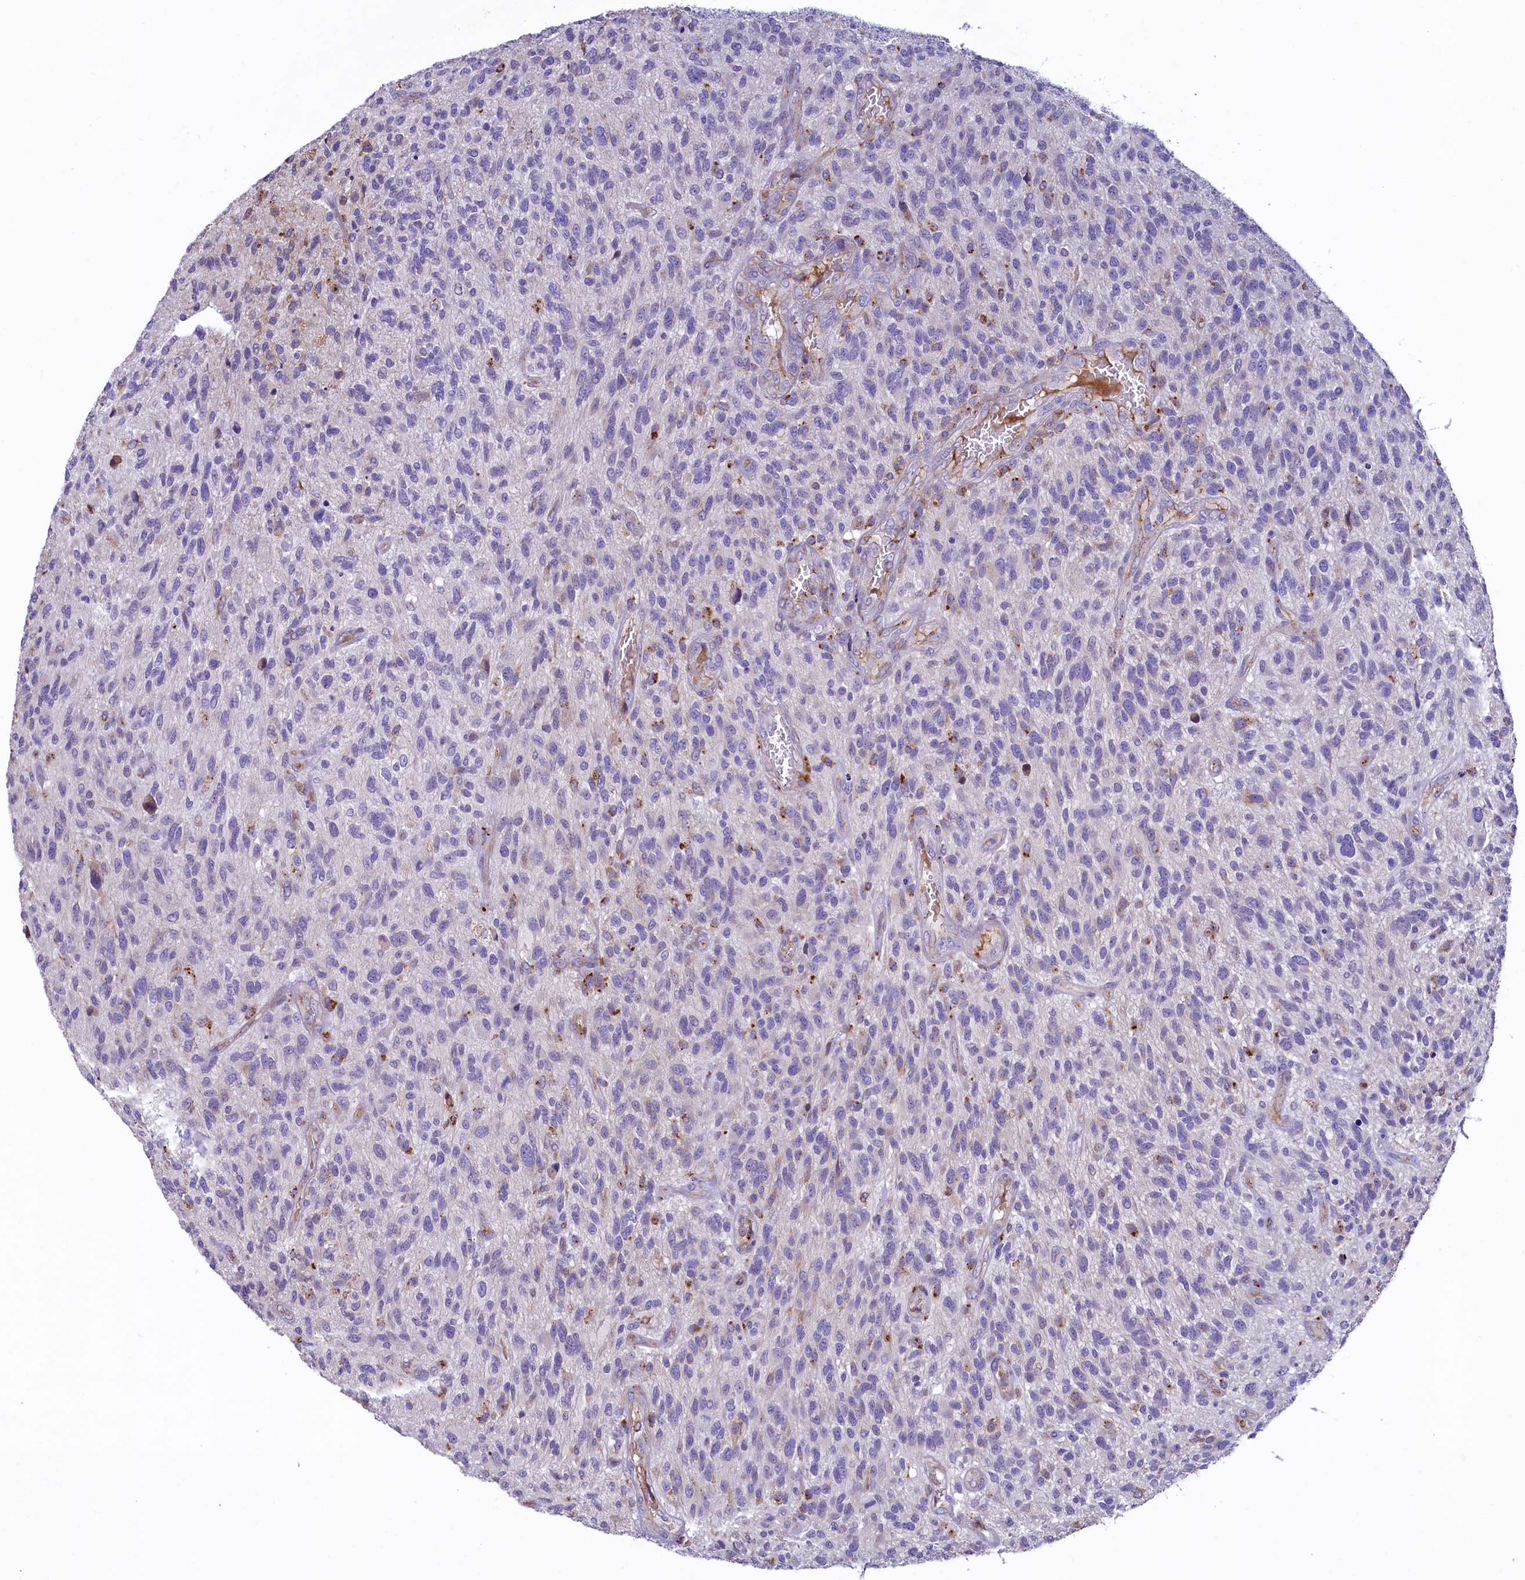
{"staining": {"intensity": "negative", "quantity": "none", "location": "none"}, "tissue": "glioma", "cell_type": "Tumor cells", "image_type": "cancer", "snomed": [{"axis": "morphology", "description": "Glioma, malignant, High grade"}, {"axis": "topography", "description": "Brain"}], "caption": "Histopathology image shows no significant protein positivity in tumor cells of malignant glioma (high-grade).", "gene": "HPS6", "patient": {"sex": "male", "age": 47}}